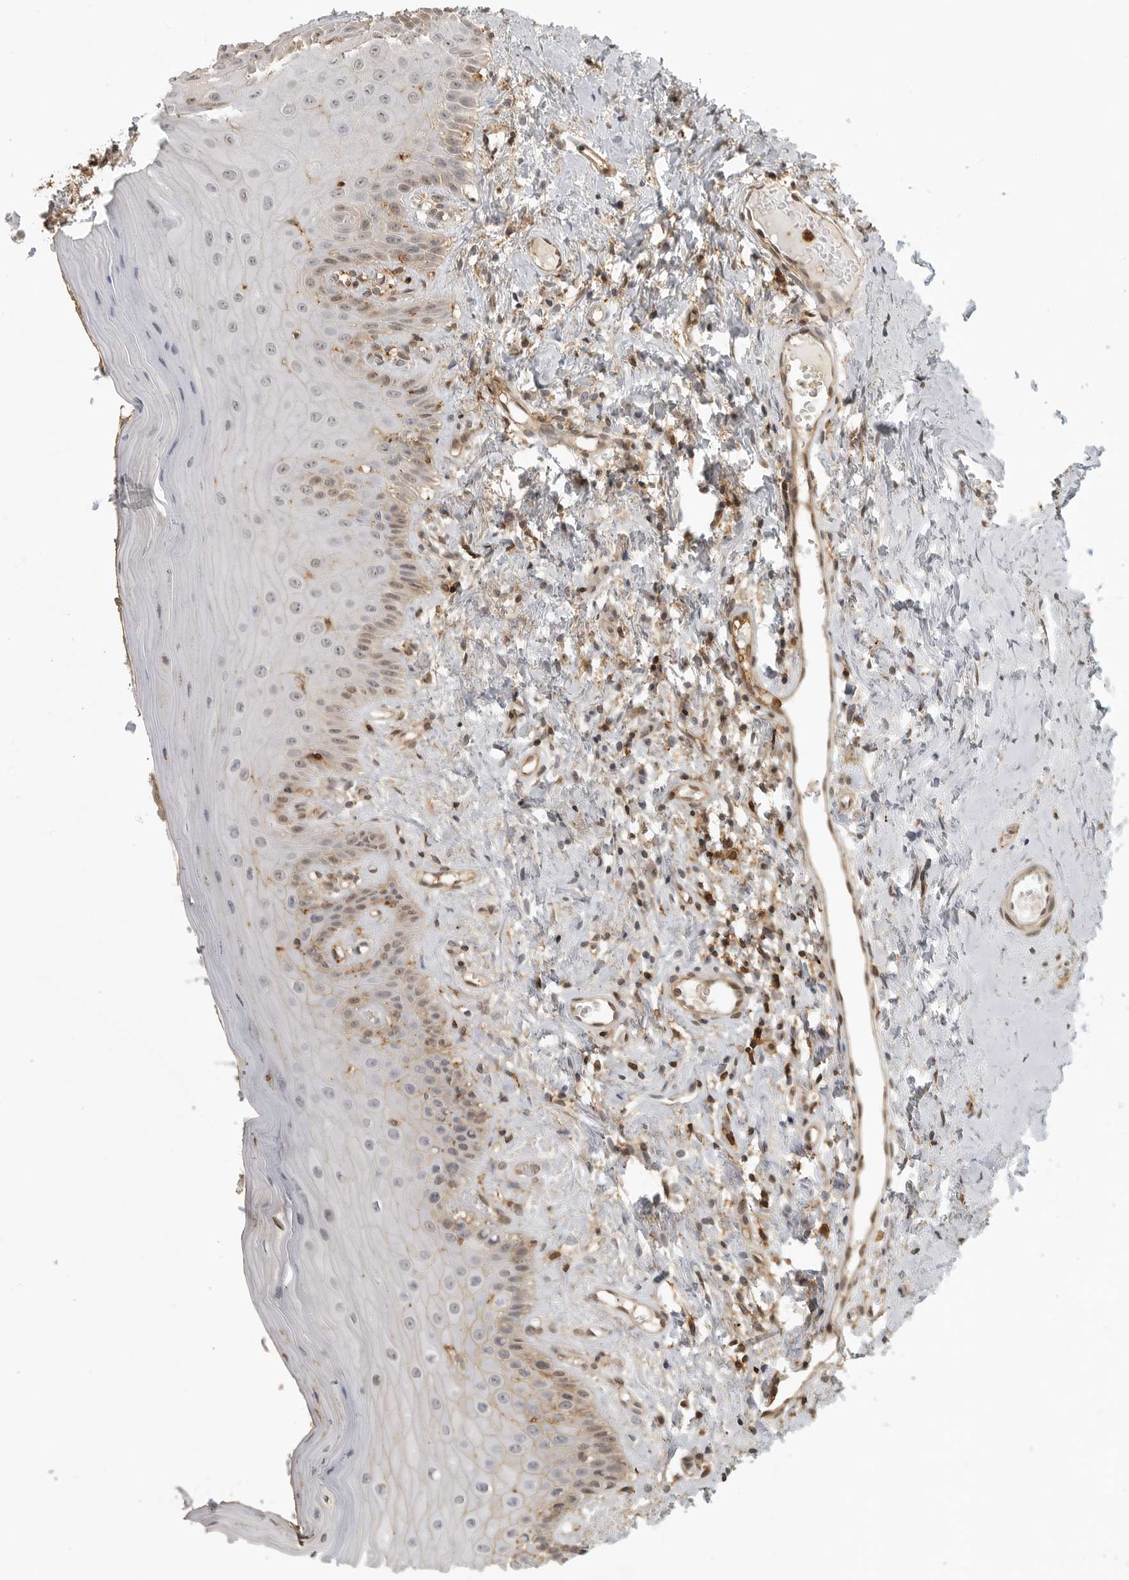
{"staining": {"intensity": "moderate", "quantity": "25%-75%", "location": "cytoplasmic/membranous,nuclear"}, "tissue": "oral mucosa", "cell_type": "Squamous epithelial cells", "image_type": "normal", "snomed": [{"axis": "morphology", "description": "Normal tissue, NOS"}, {"axis": "topography", "description": "Oral tissue"}], "caption": "This micrograph reveals immunohistochemistry (IHC) staining of normal oral mucosa, with medium moderate cytoplasmic/membranous,nuclear staining in approximately 25%-75% of squamous epithelial cells.", "gene": "ANXA11", "patient": {"sex": "male", "age": 66}}